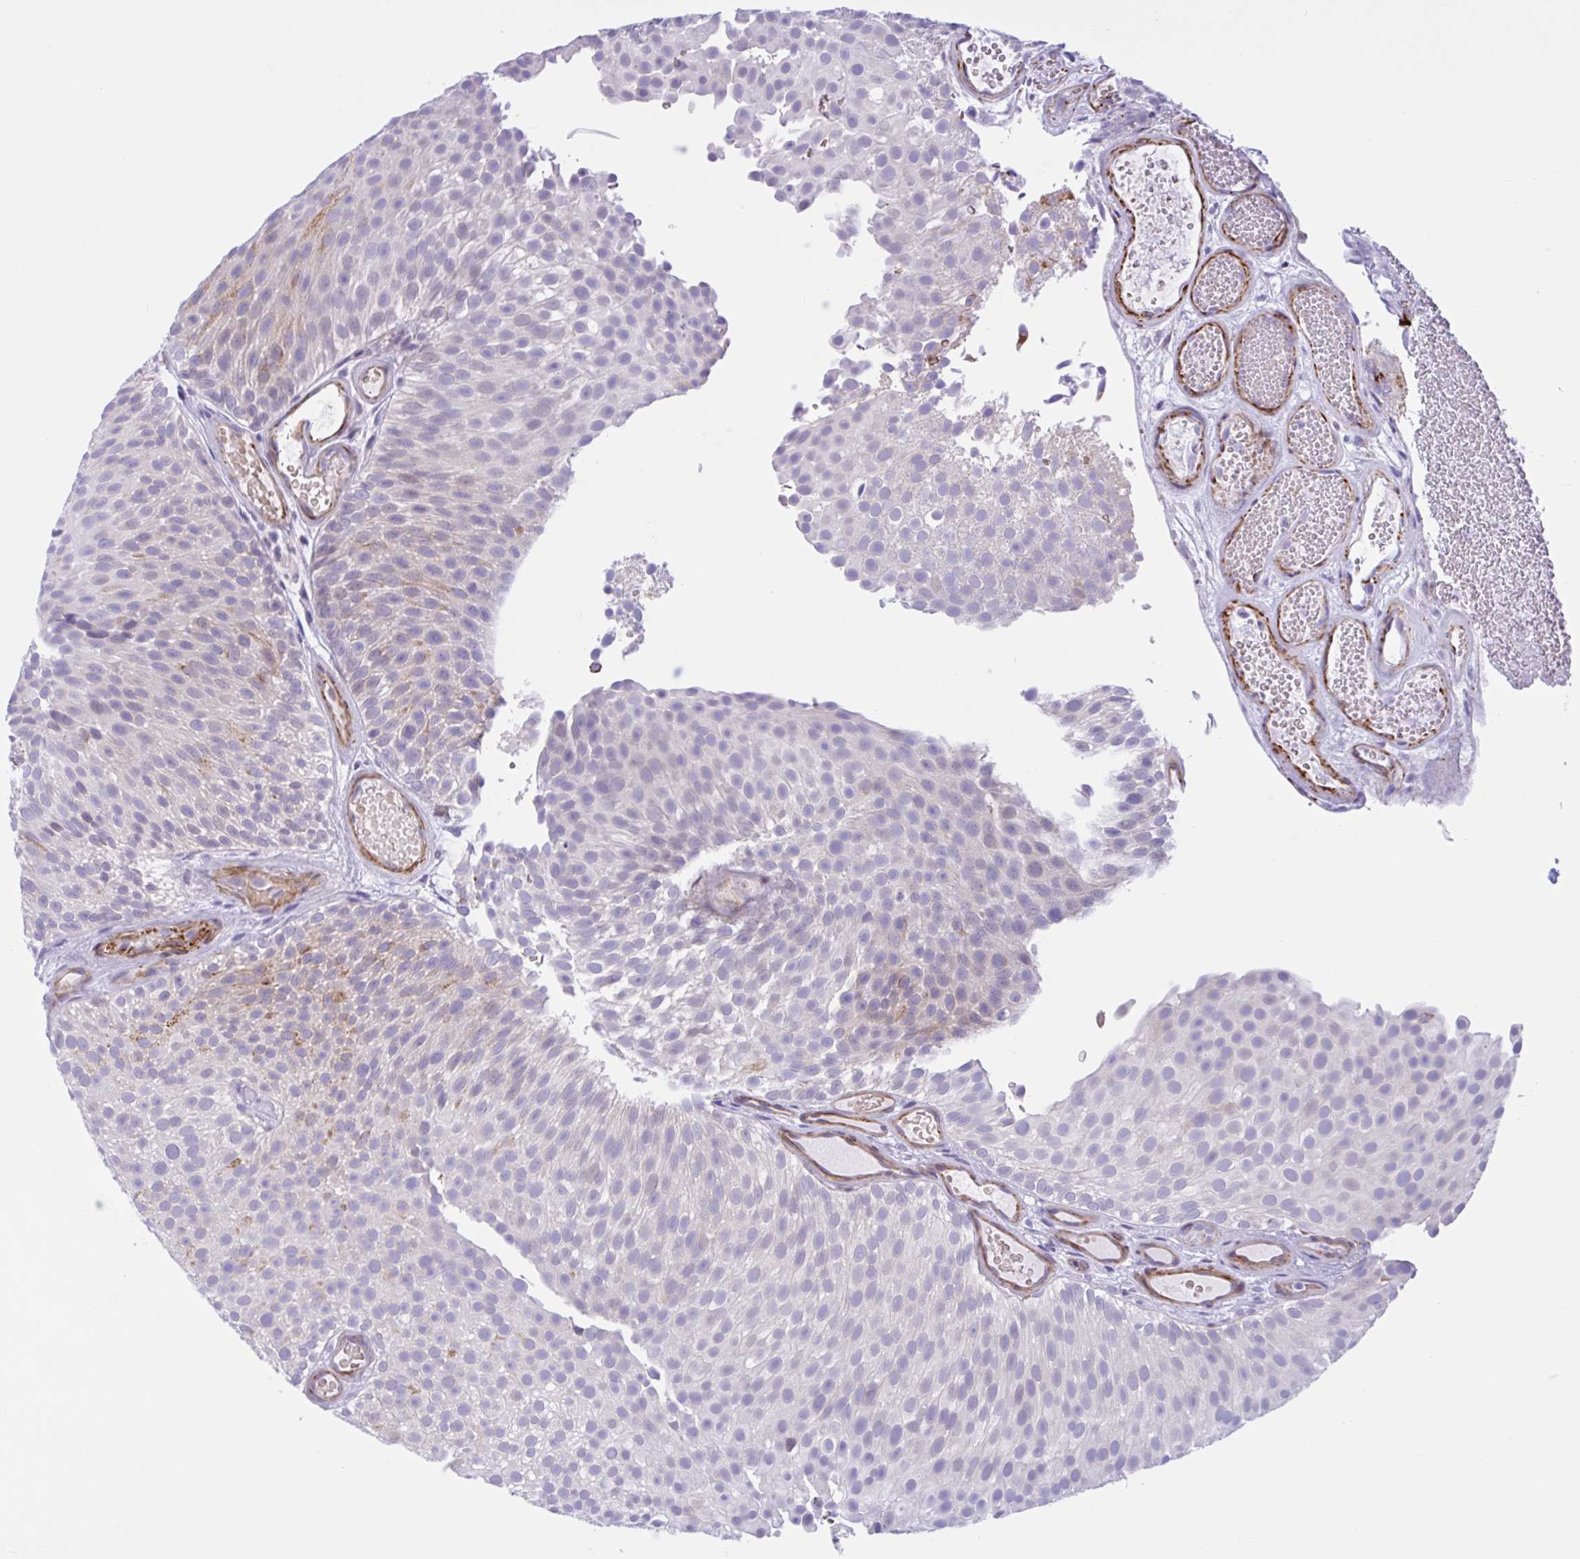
{"staining": {"intensity": "moderate", "quantity": "<25%", "location": "cytoplasmic/membranous"}, "tissue": "urothelial cancer", "cell_type": "Tumor cells", "image_type": "cancer", "snomed": [{"axis": "morphology", "description": "Urothelial carcinoma, Low grade"}, {"axis": "topography", "description": "Urinary bladder"}], "caption": "Protein staining reveals moderate cytoplasmic/membranous expression in approximately <25% of tumor cells in urothelial carcinoma (low-grade).", "gene": "AHCYL2", "patient": {"sex": "male", "age": 78}}